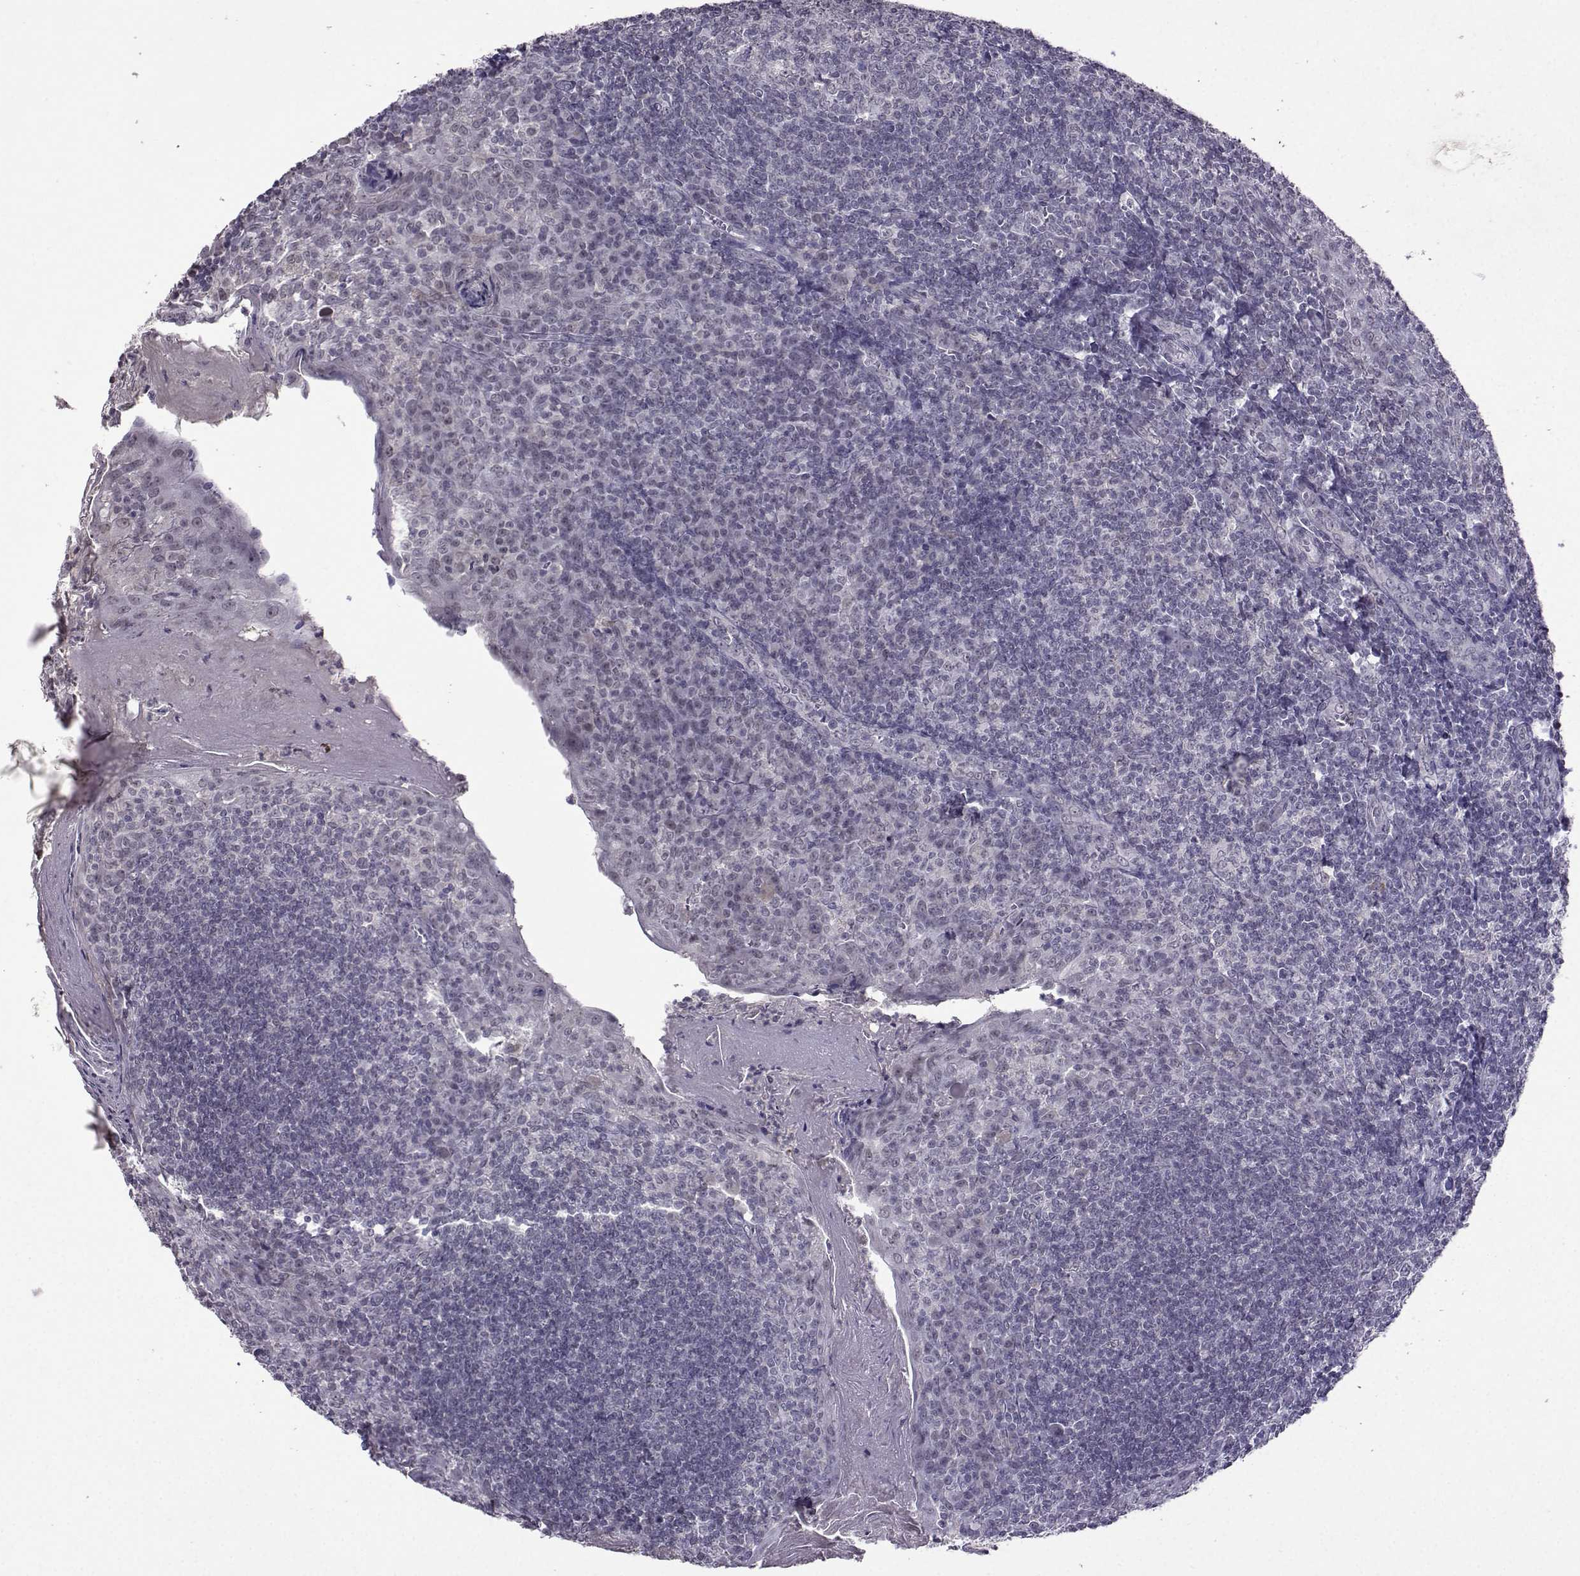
{"staining": {"intensity": "negative", "quantity": "none", "location": "none"}, "tissue": "tonsil", "cell_type": "Germinal center cells", "image_type": "normal", "snomed": [{"axis": "morphology", "description": "Normal tissue, NOS"}, {"axis": "topography", "description": "Tonsil"}], "caption": "Histopathology image shows no protein expression in germinal center cells of unremarkable tonsil. (Brightfield microscopy of DAB (3,3'-diaminobenzidine) immunohistochemistry (IHC) at high magnification).", "gene": "CCL28", "patient": {"sex": "female", "age": 13}}